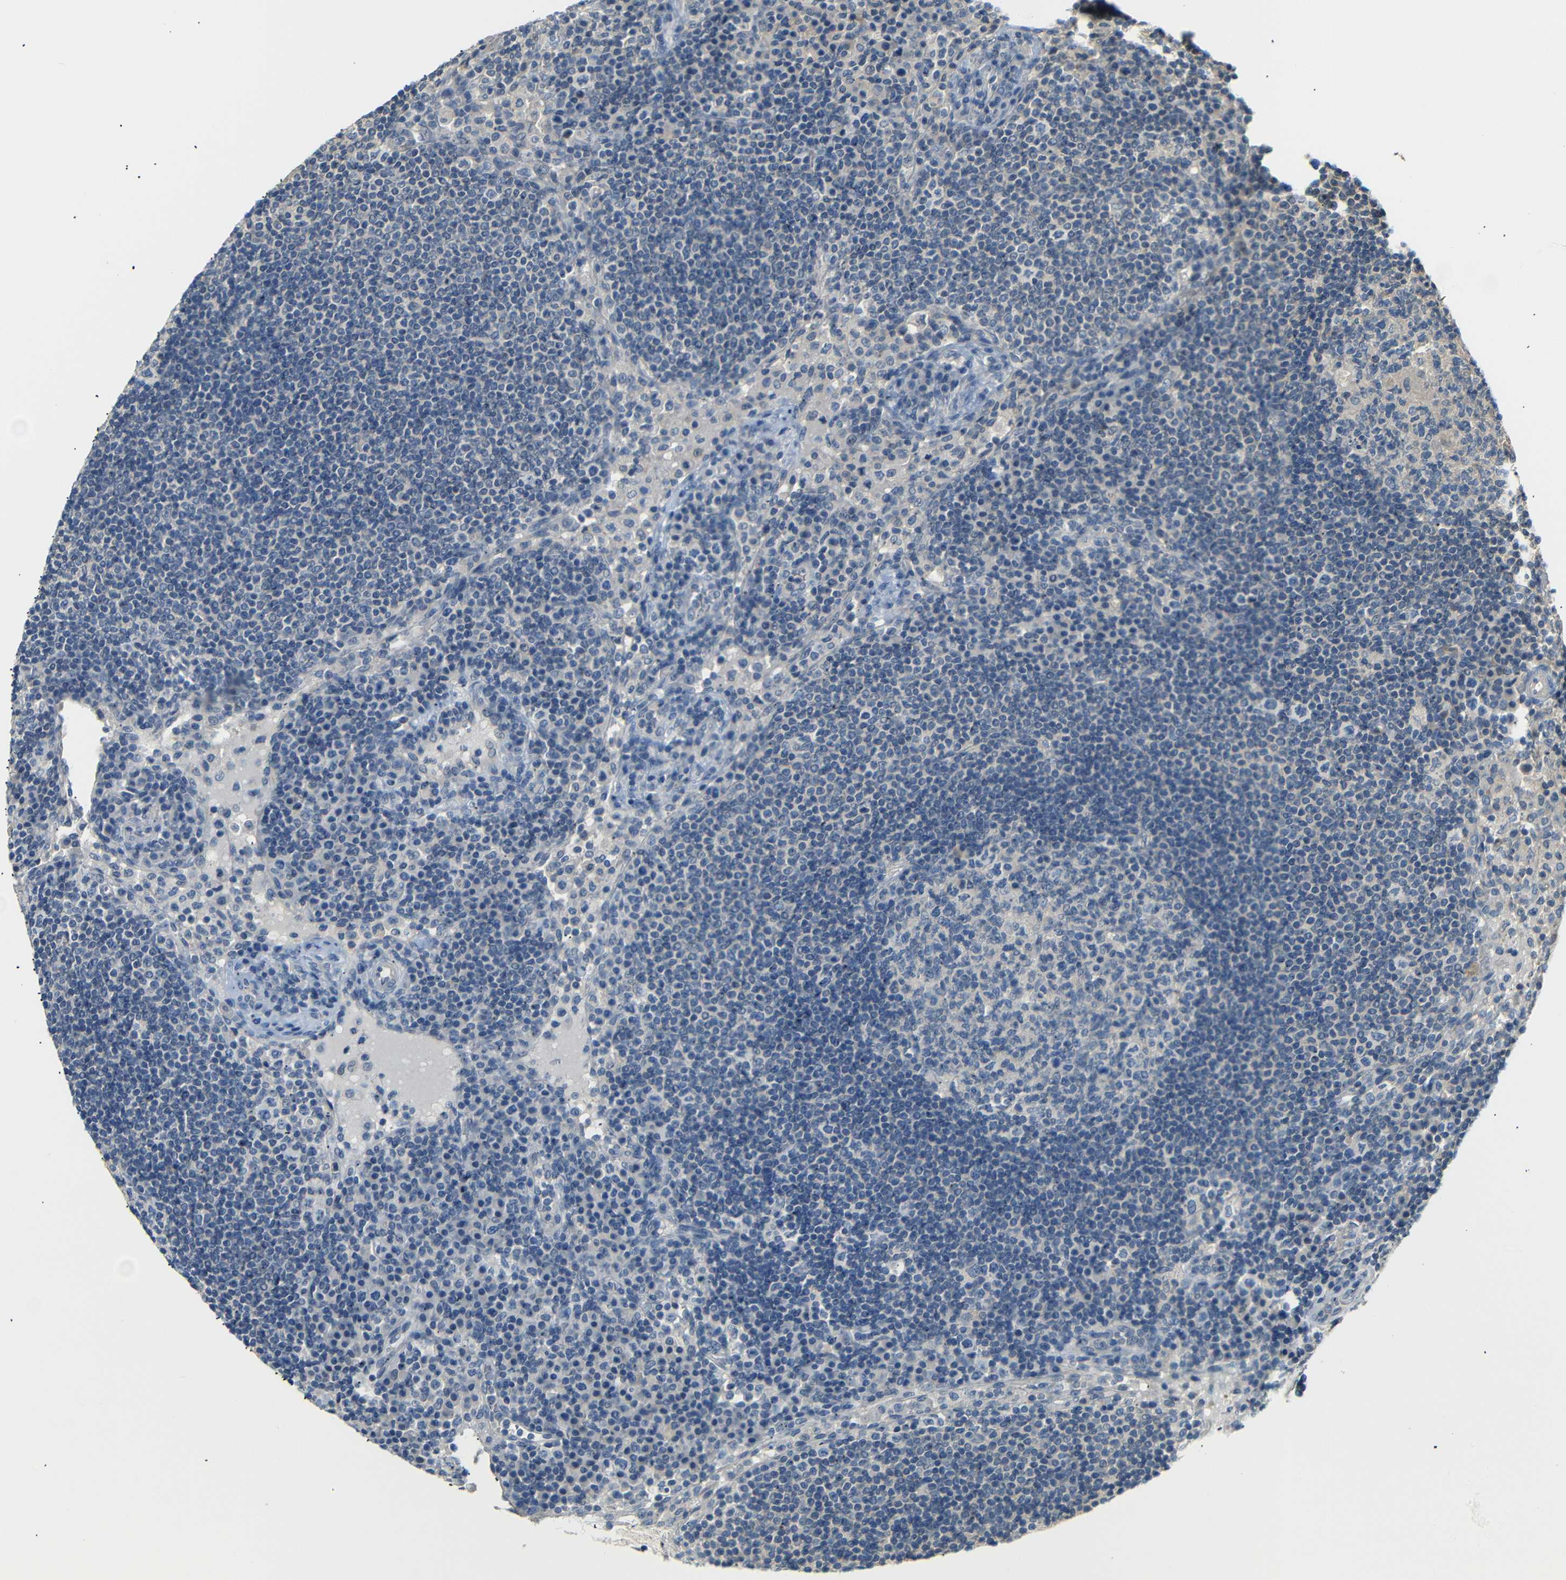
{"staining": {"intensity": "negative", "quantity": "none", "location": "none"}, "tissue": "lymph node", "cell_type": "Germinal center cells", "image_type": "normal", "snomed": [{"axis": "morphology", "description": "Normal tissue, NOS"}, {"axis": "topography", "description": "Lymph node"}], "caption": "A high-resolution photomicrograph shows immunohistochemistry staining of unremarkable lymph node, which exhibits no significant staining in germinal center cells.", "gene": "SFN", "patient": {"sex": "female", "age": 53}}